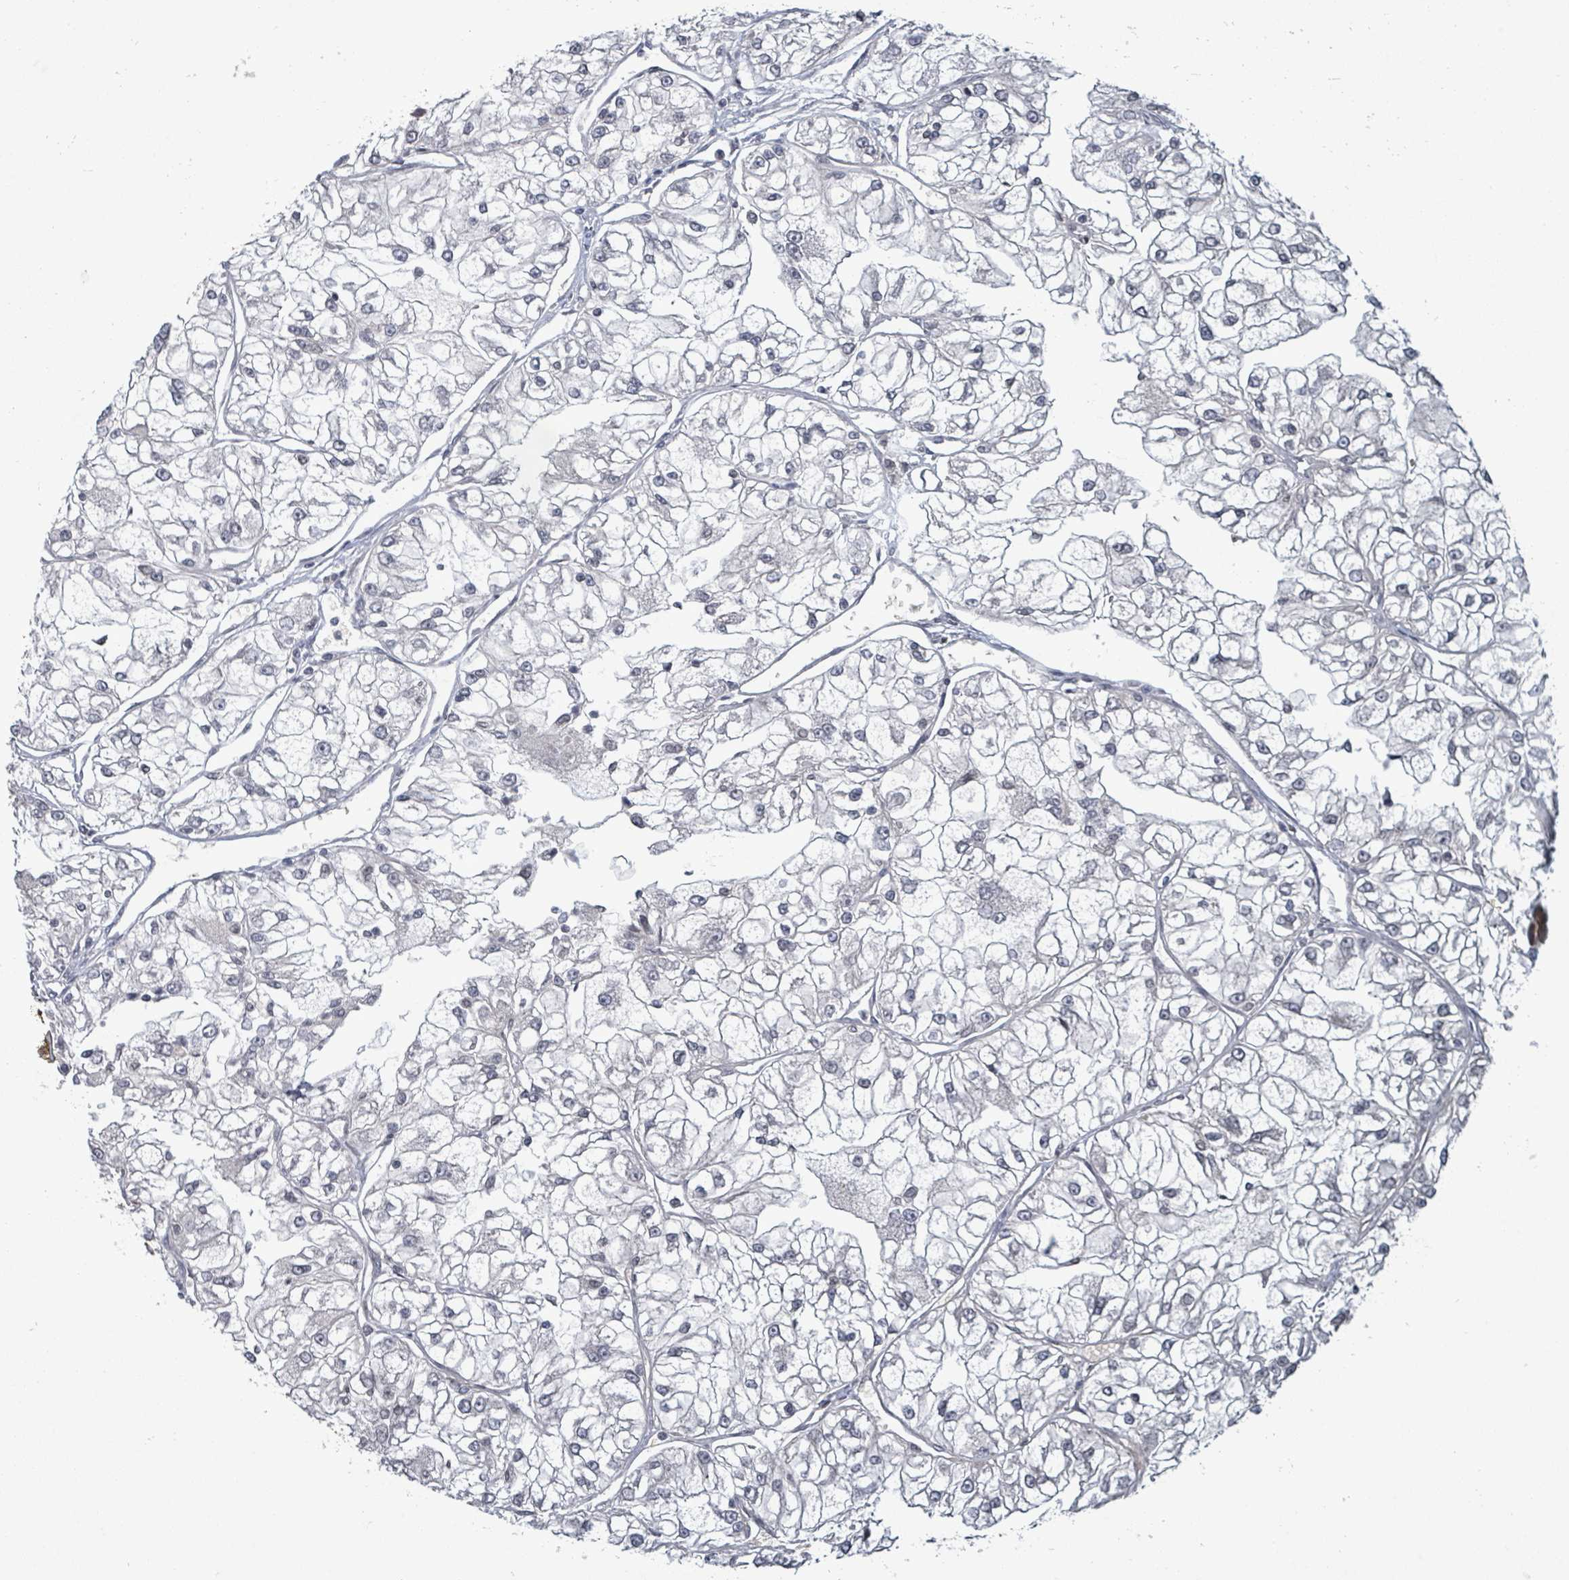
{"staining": {"intensity": "negative", "quantity": "none", "location": "none"}, "tissue": "renal cancer", "cell_type": "Tumor cells", "image_type": "cancer", "snomed": [{"axis": "morphology", "description": "Adenocarcinoma, NOS"}, {"axis": "topography", "description": "Kidney"}], "caption": "A micrograph of human renal adenocarcinoma is negative for staining in tumor cells.", "gene": "GRM8", "patient": {"sex": "female", "age": 72}}